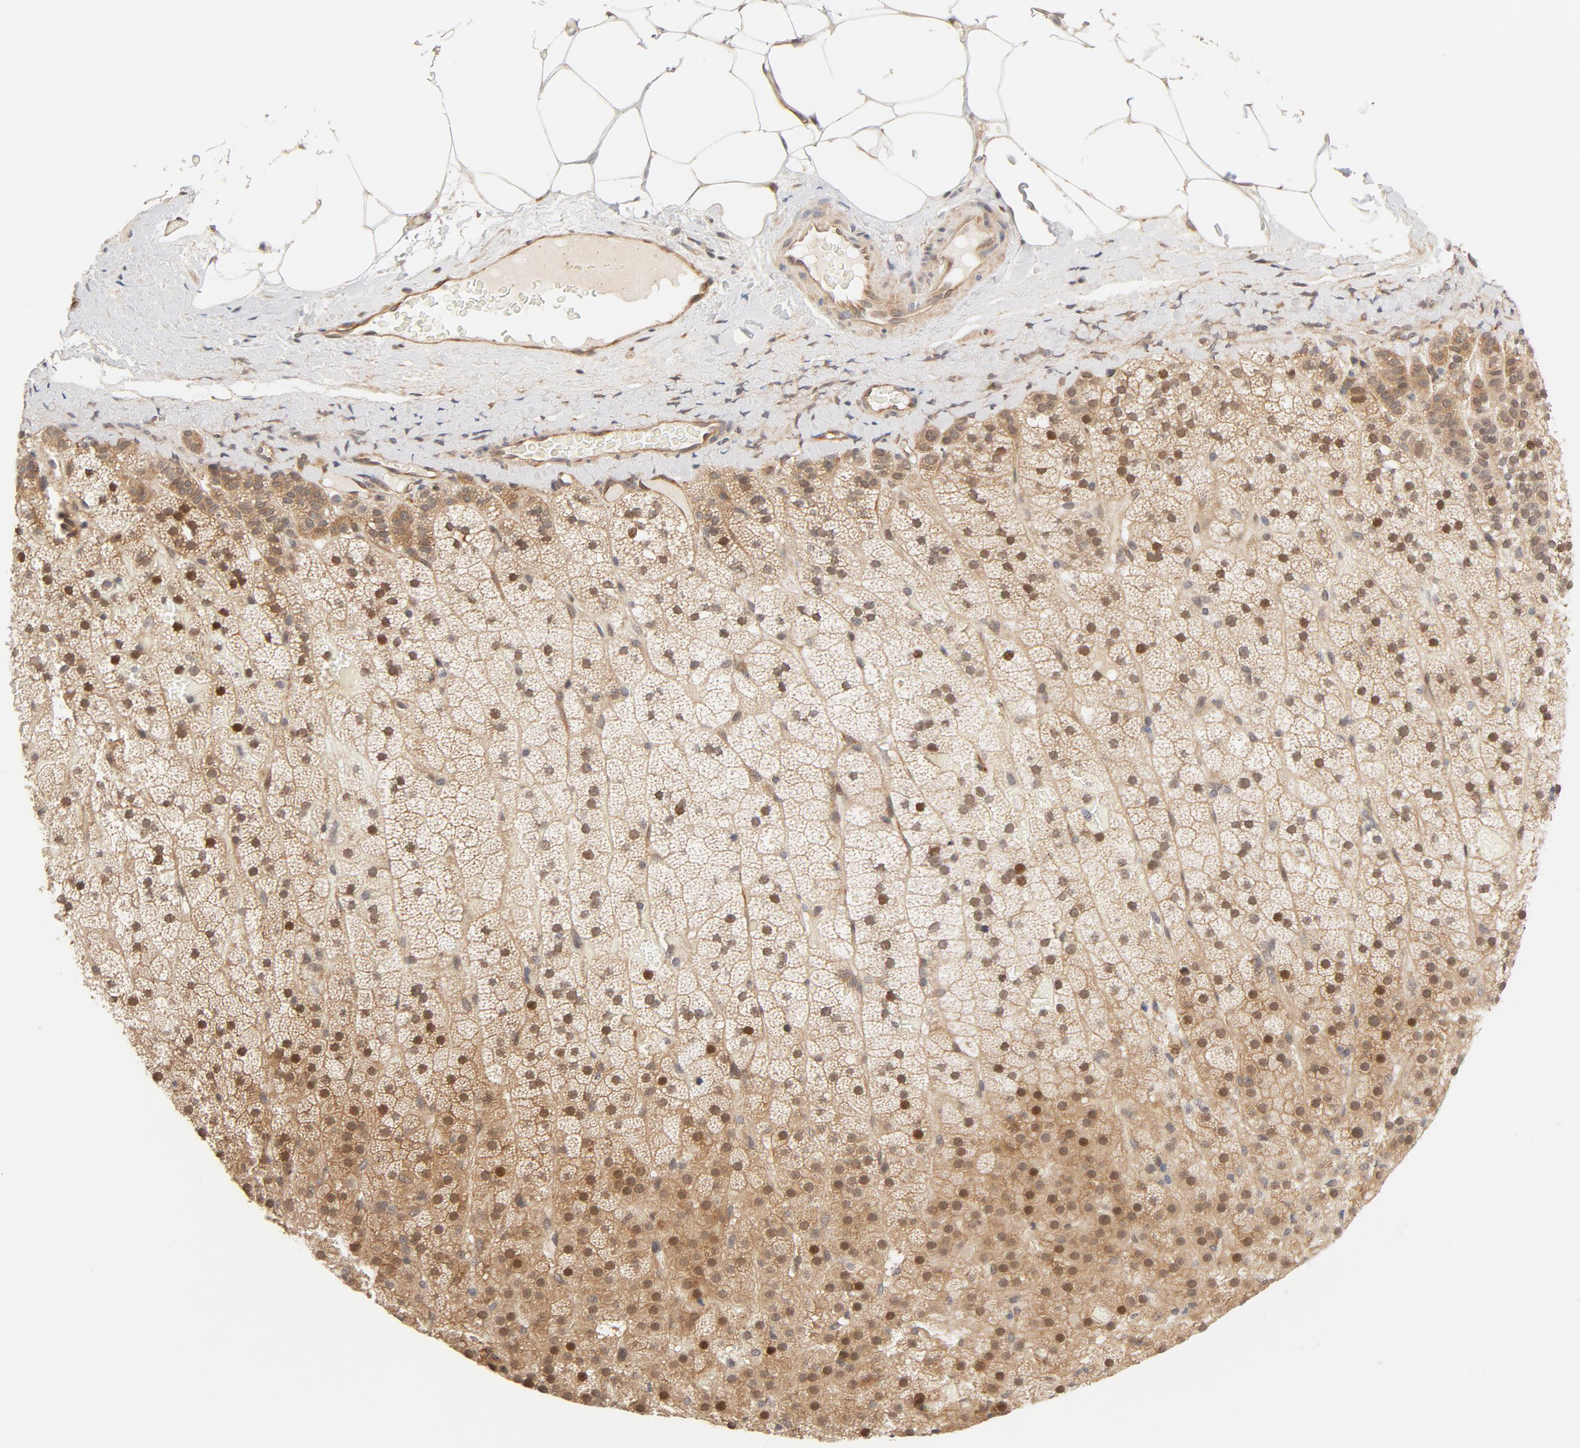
{"staining": {"intensity": "moderate", "quantity": ">75%", "location": "cytoplasmic/membranous,nuclear"}, "tissue": "adrenal gland", "cell_type": "Glandular cells", "image_type": "normal", "snomed": [{"axis": "morphology", "description": "Normal tissue, NOS"}, {"axis": "topography", "description": "Adrenal gland"}], "caption": "Unremarkable adrenal gland demonstrates moderate cytoplasmic/membranous,nuclear expression in approximately >75% of glandular cells (brown staining indicates protein expression, while blue staining denotes nuclei)..", "gene": "EIF4E", "patient": {"sex": "male", "age": 35}}